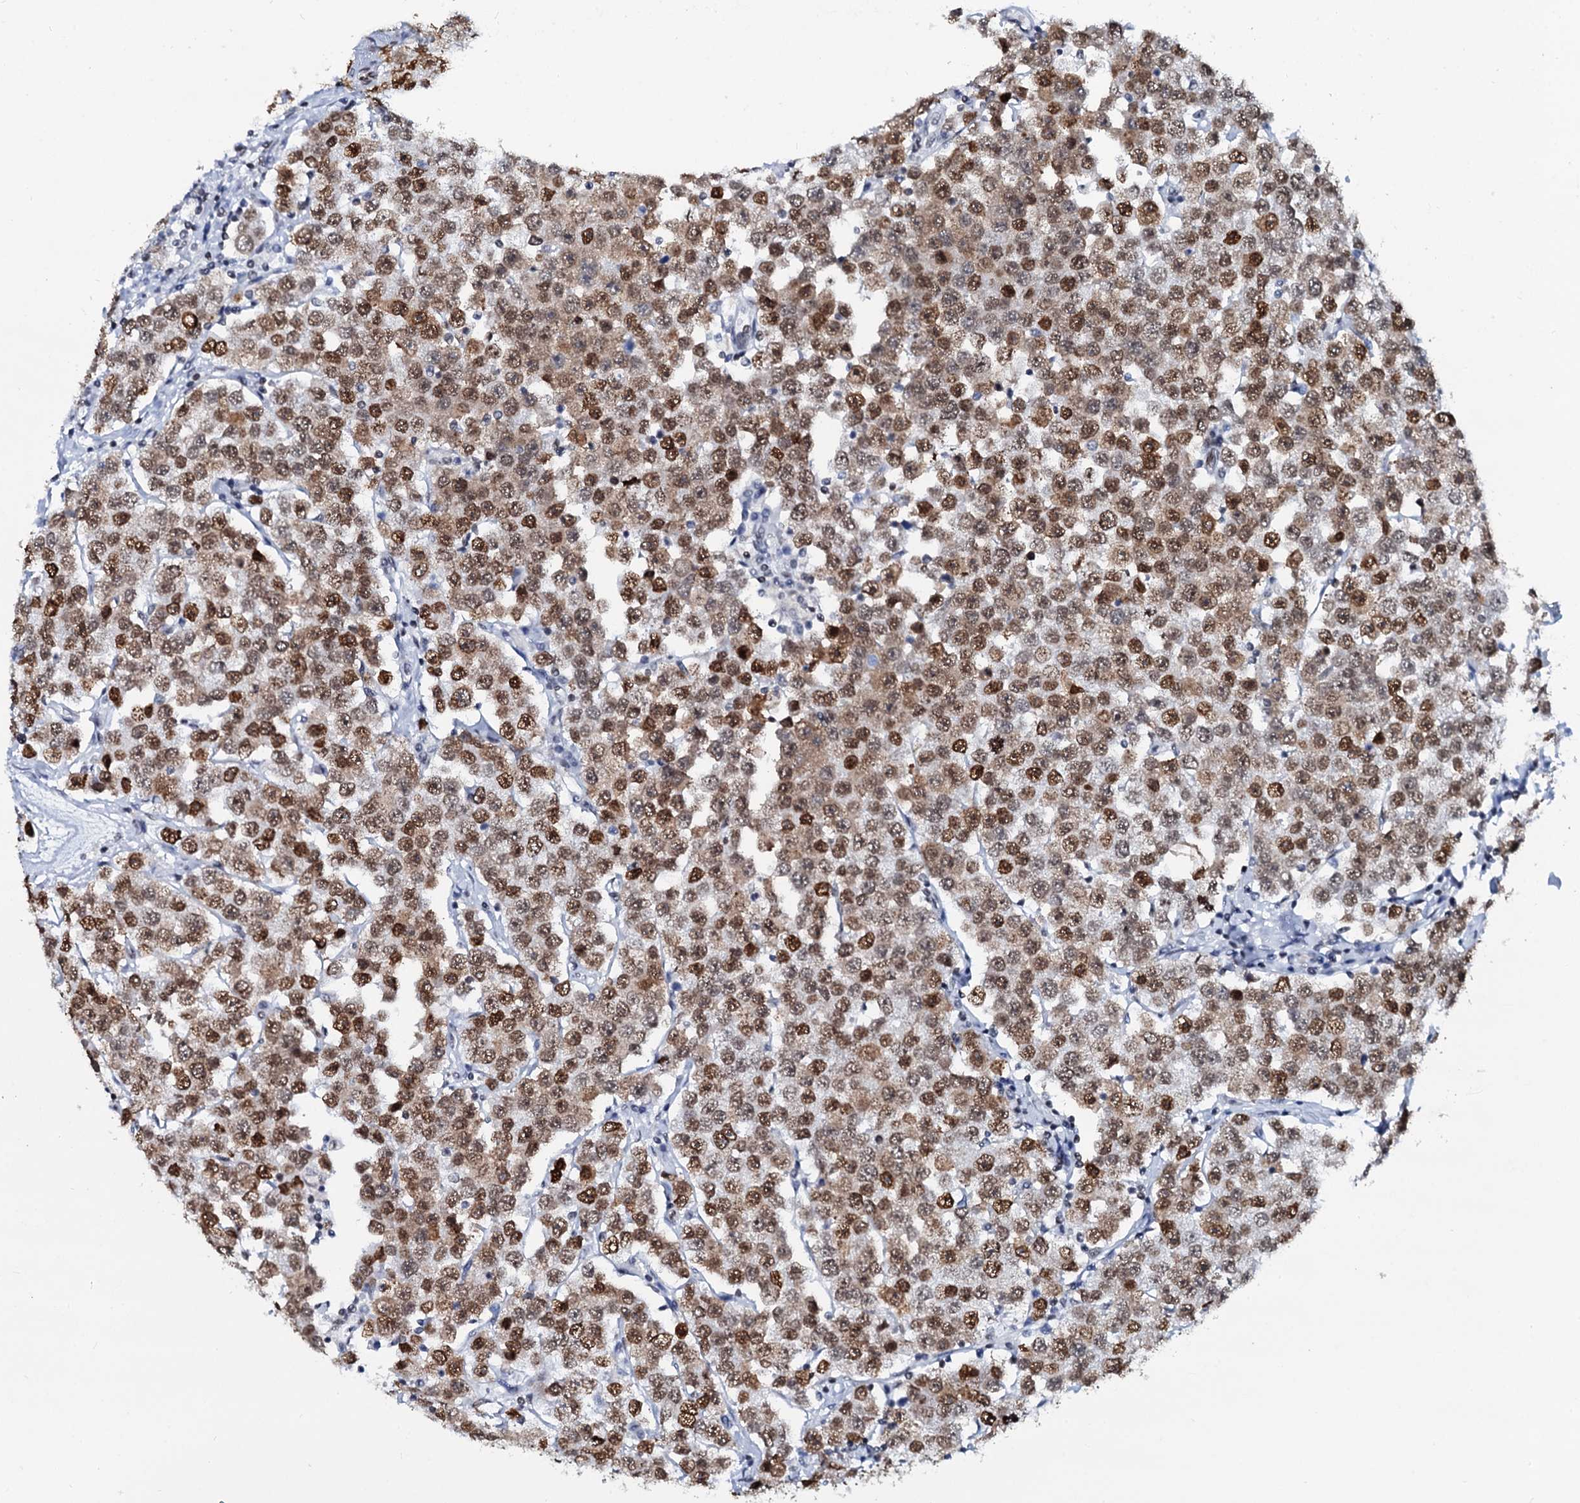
{"staining": {"intensity": "moderate", "quantity": ">75%", "location": "cytoplasmic/membranous,nuclear"}, "tissue": "testis cancer", "cell_type": "Tumor cells", "image_type": "cancer", "snomed": [{"axis": "morphology", "description": "Seminoma, NOS"}, {"axis": "topography", "description": "Testis"}], "caption": "Immunohistochemistry (IHC) staining of seminoma (testis), which shows medium levels of moderate cytoplasmic/membranous and nuclear staining in approximately >75% of tumor cells indicating moderate cytoplasmic/membranous and nuclear protein staining. The staining was performed using DAB (brown) for protein detection and nuclei were counterstained in hematoxylin (blue).", "gene": "CMAS", "patient": {"sex": "male", "age": 28}}